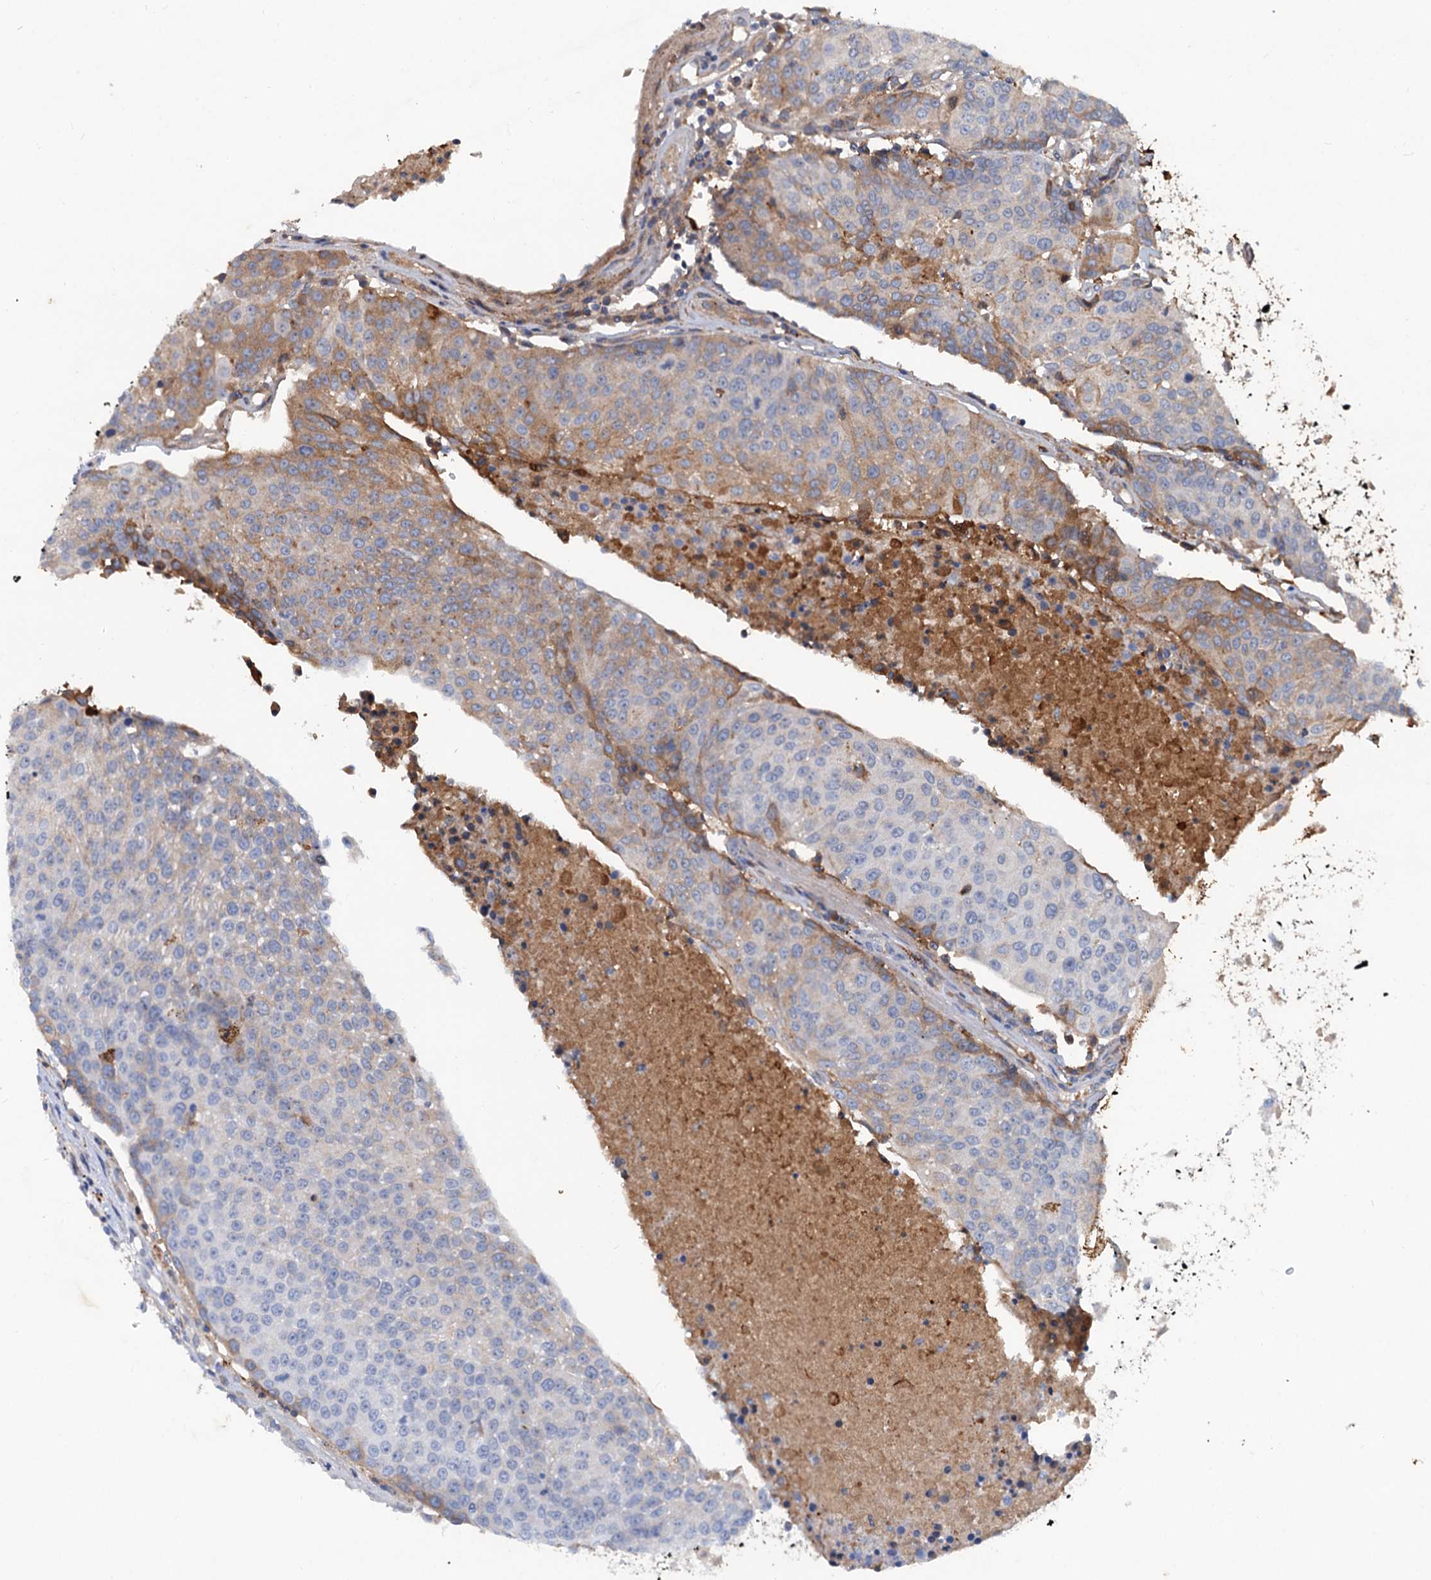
{"staining": {"intensity": "moderate", "quantity": "<25%", "location": "cytoplasmic/membranous"}, "tissue": "urothelial cancer", "cell_type": "Tumor cells", "image_type": "cancer", "snomed": [{"axis": "morphology", "description": "Urothelial carcinoma, High grade"}, {"axis": "topography", "description": "Urinary bladder"}], "caption": "Human urothelial cancer stained with a brown dye reveals moderate cytoplasmic/membranous positive expression in about <25% of tumor cells.", "gene": "CHRD", "patient": {"sex": "female", "age": 85}}